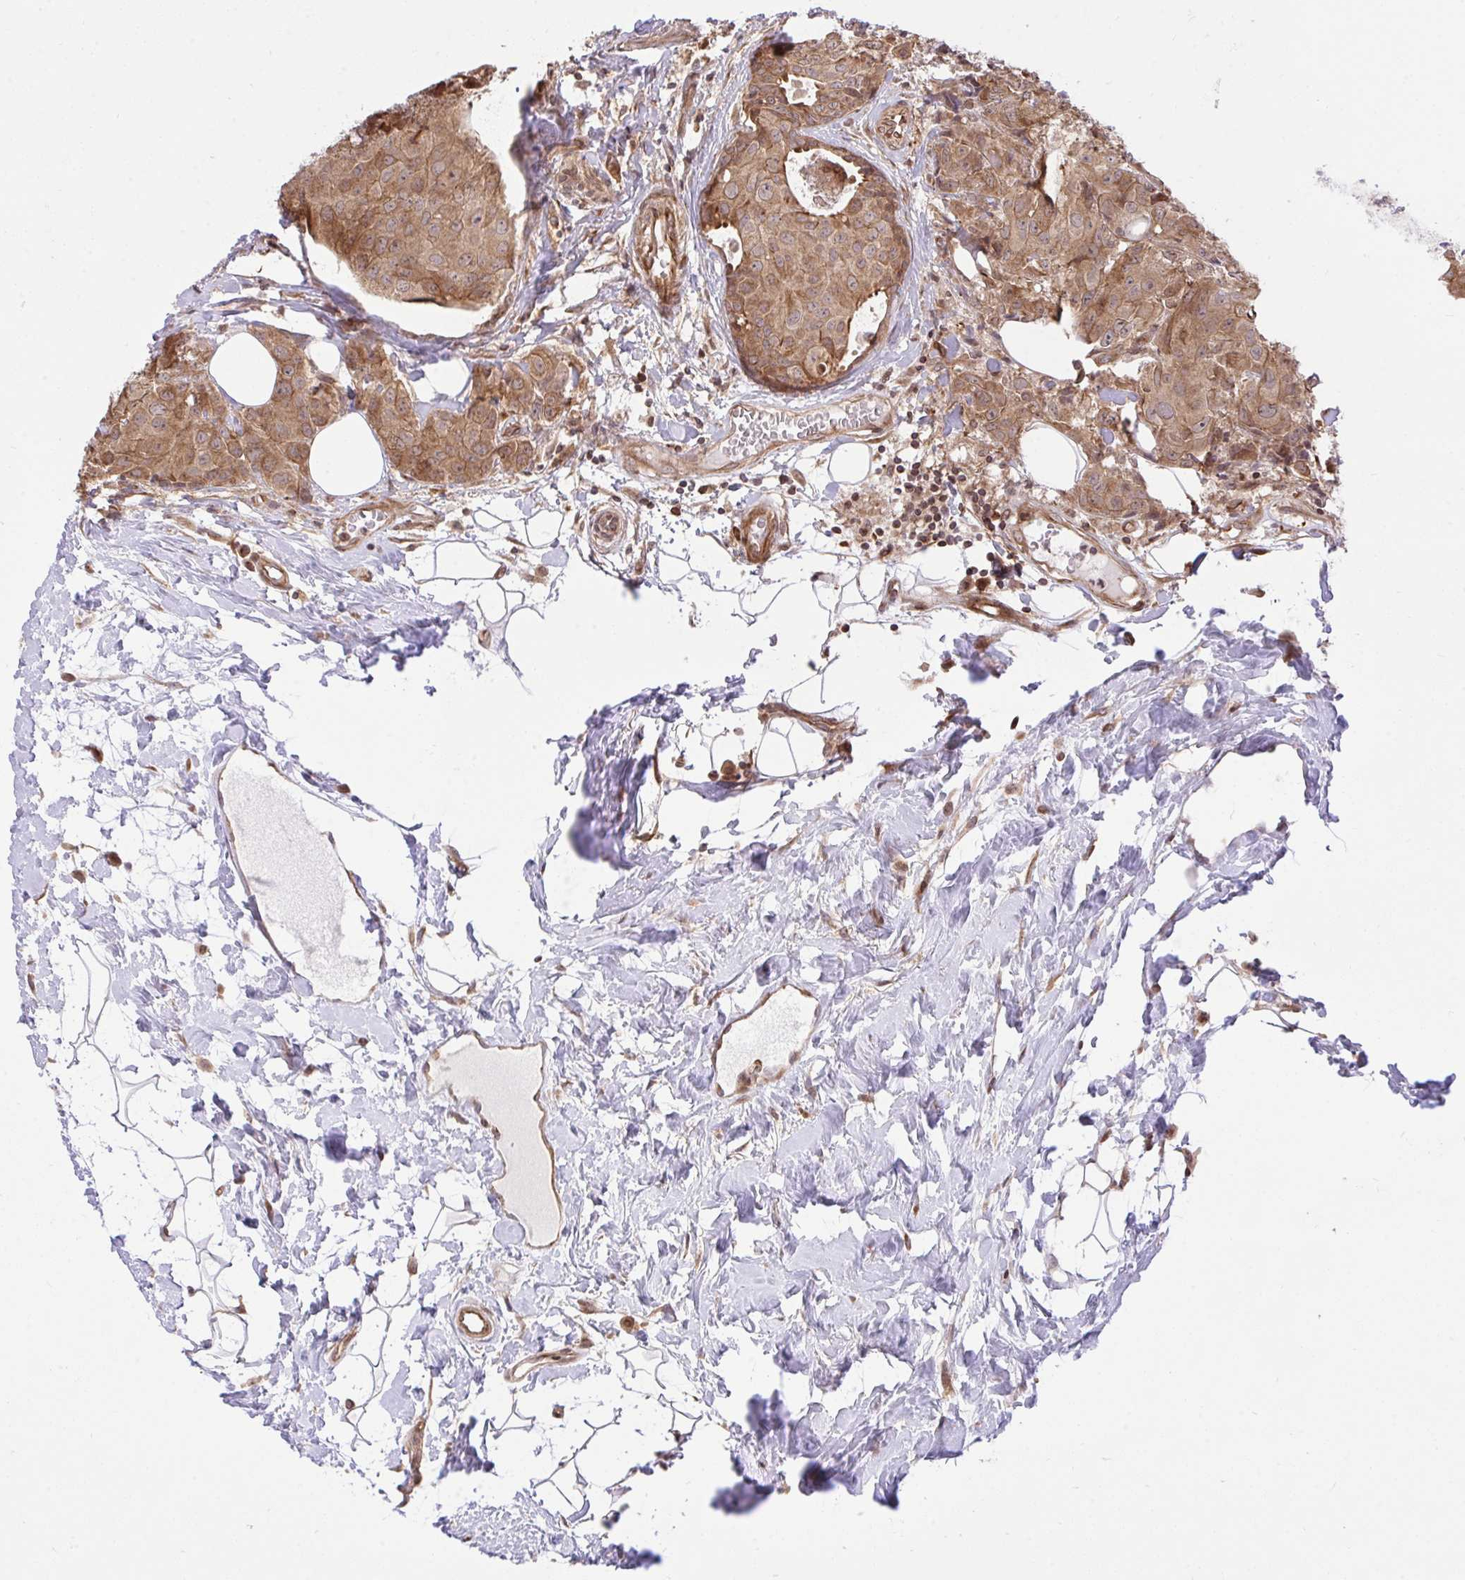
{"staining": {"intensity": "moderate", "quantity": ">75%", "location": "cytoplasmic/membranous"}, "tissue": "breast cancer", "cell_type": "Tumor cells", "image_type": "cancer", "snomed": [{"axis": "morphology", "description": "Duct carcinoma"}, {"axis": "topography", "description": "Breast"}], "caption": "Protein staining of breast cancer (infiltrating ductal carcinoma) tissue exhibits moderate cytoplasmic/membranous expression in approximately >75% of tumor cells.", "gene": "ERI1", "patient": {"sex": "female", "age": 43}}